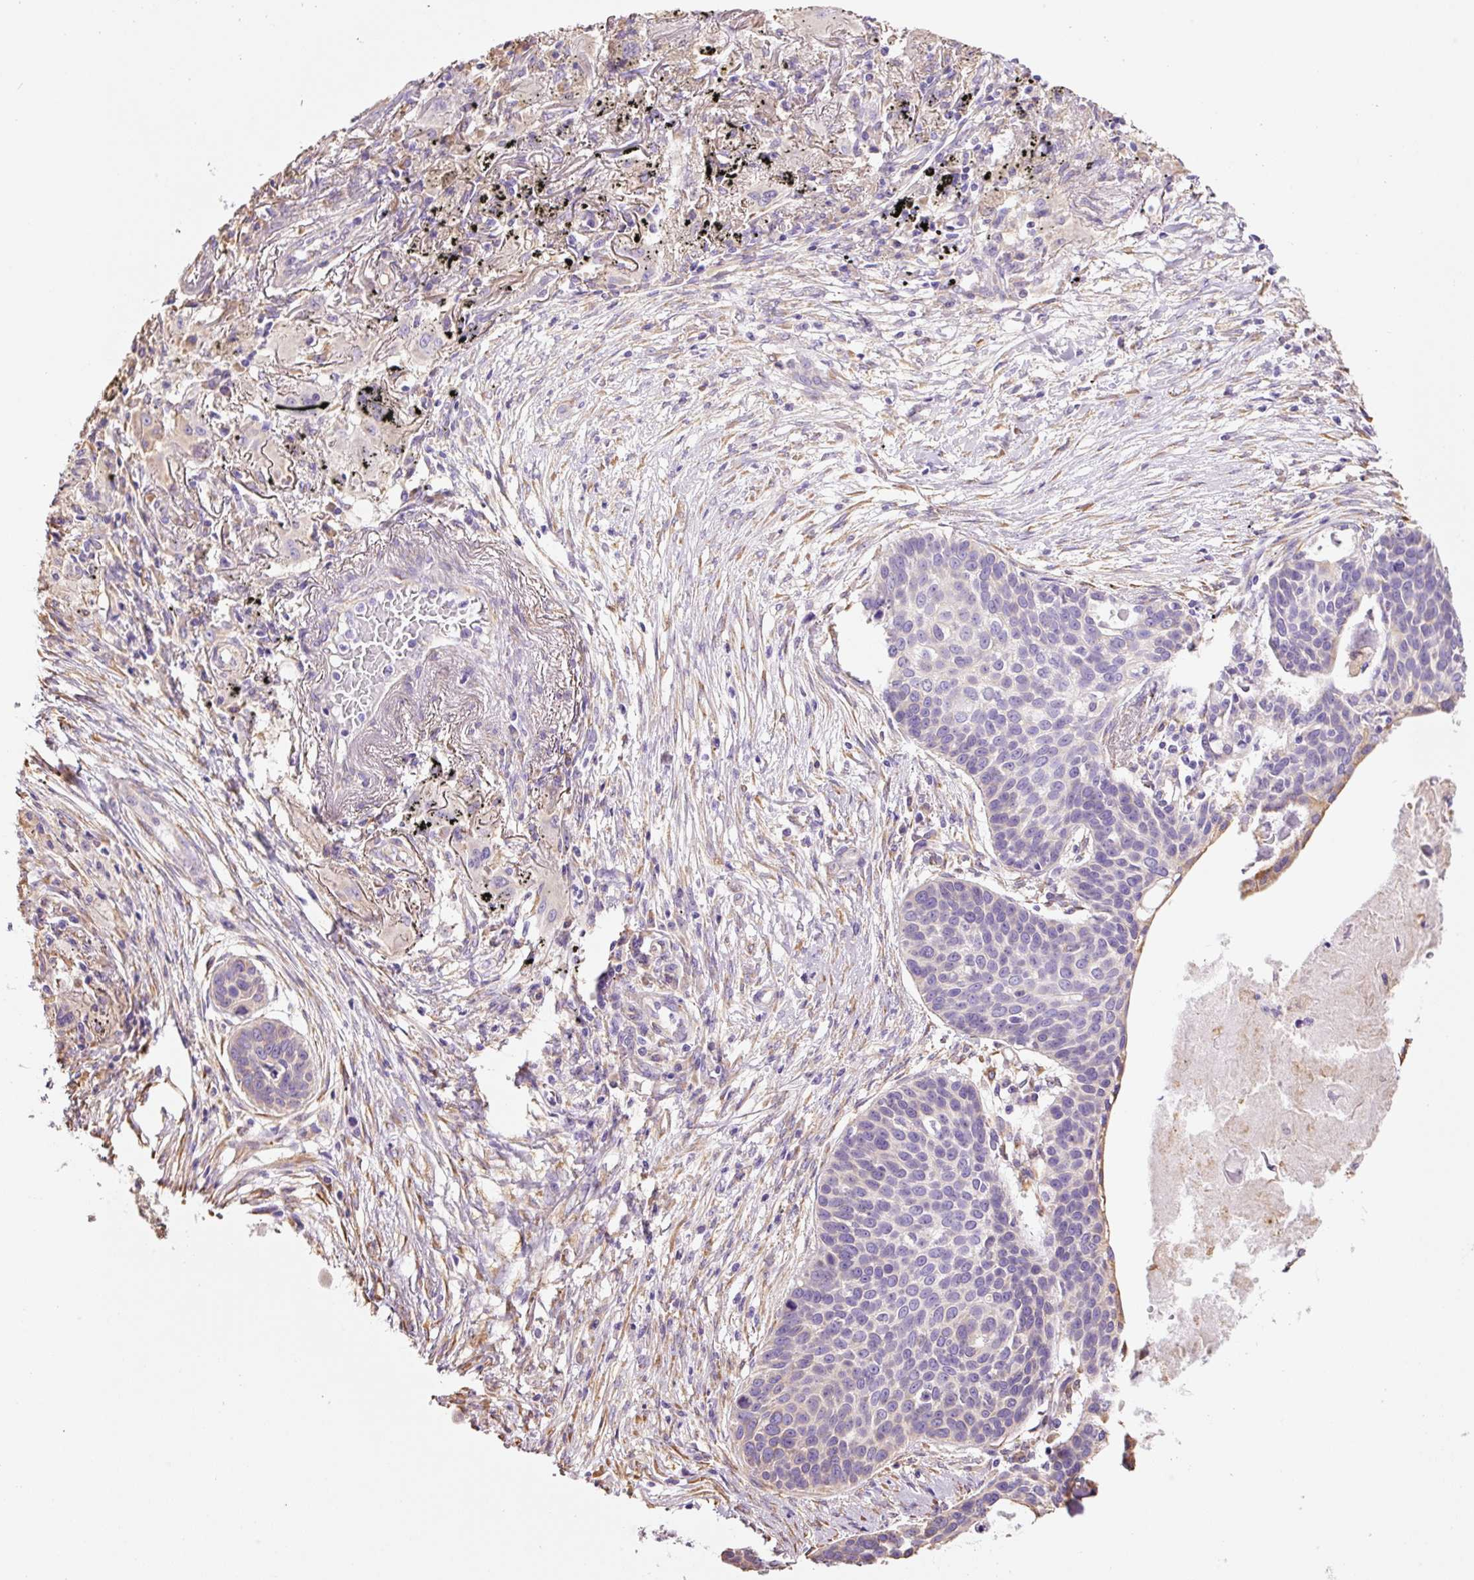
{"staining": {"intensity": "weak", "quantity": "<25%", "location": "cytoplasmic/membranous"}, "tissue": "lung cancer", "cell_type": "Tumor cells", "image_type": "cancer", "snomed": [{"axis": "morphology", "description": "Squamous cell carcinoma, NOS"}, {"axis": "topography", "description": "Lung"}], "caption": "Immunohistochemistry micrograph of neoplastic tissue: human squamous cell carcinoma (lung) stained with DAB (3,3'-diaminobenzidine) exhibits no significant protein expression in tumor cells.", "gene": "GCG", "patient": {"sex": "male", "age": 71}}